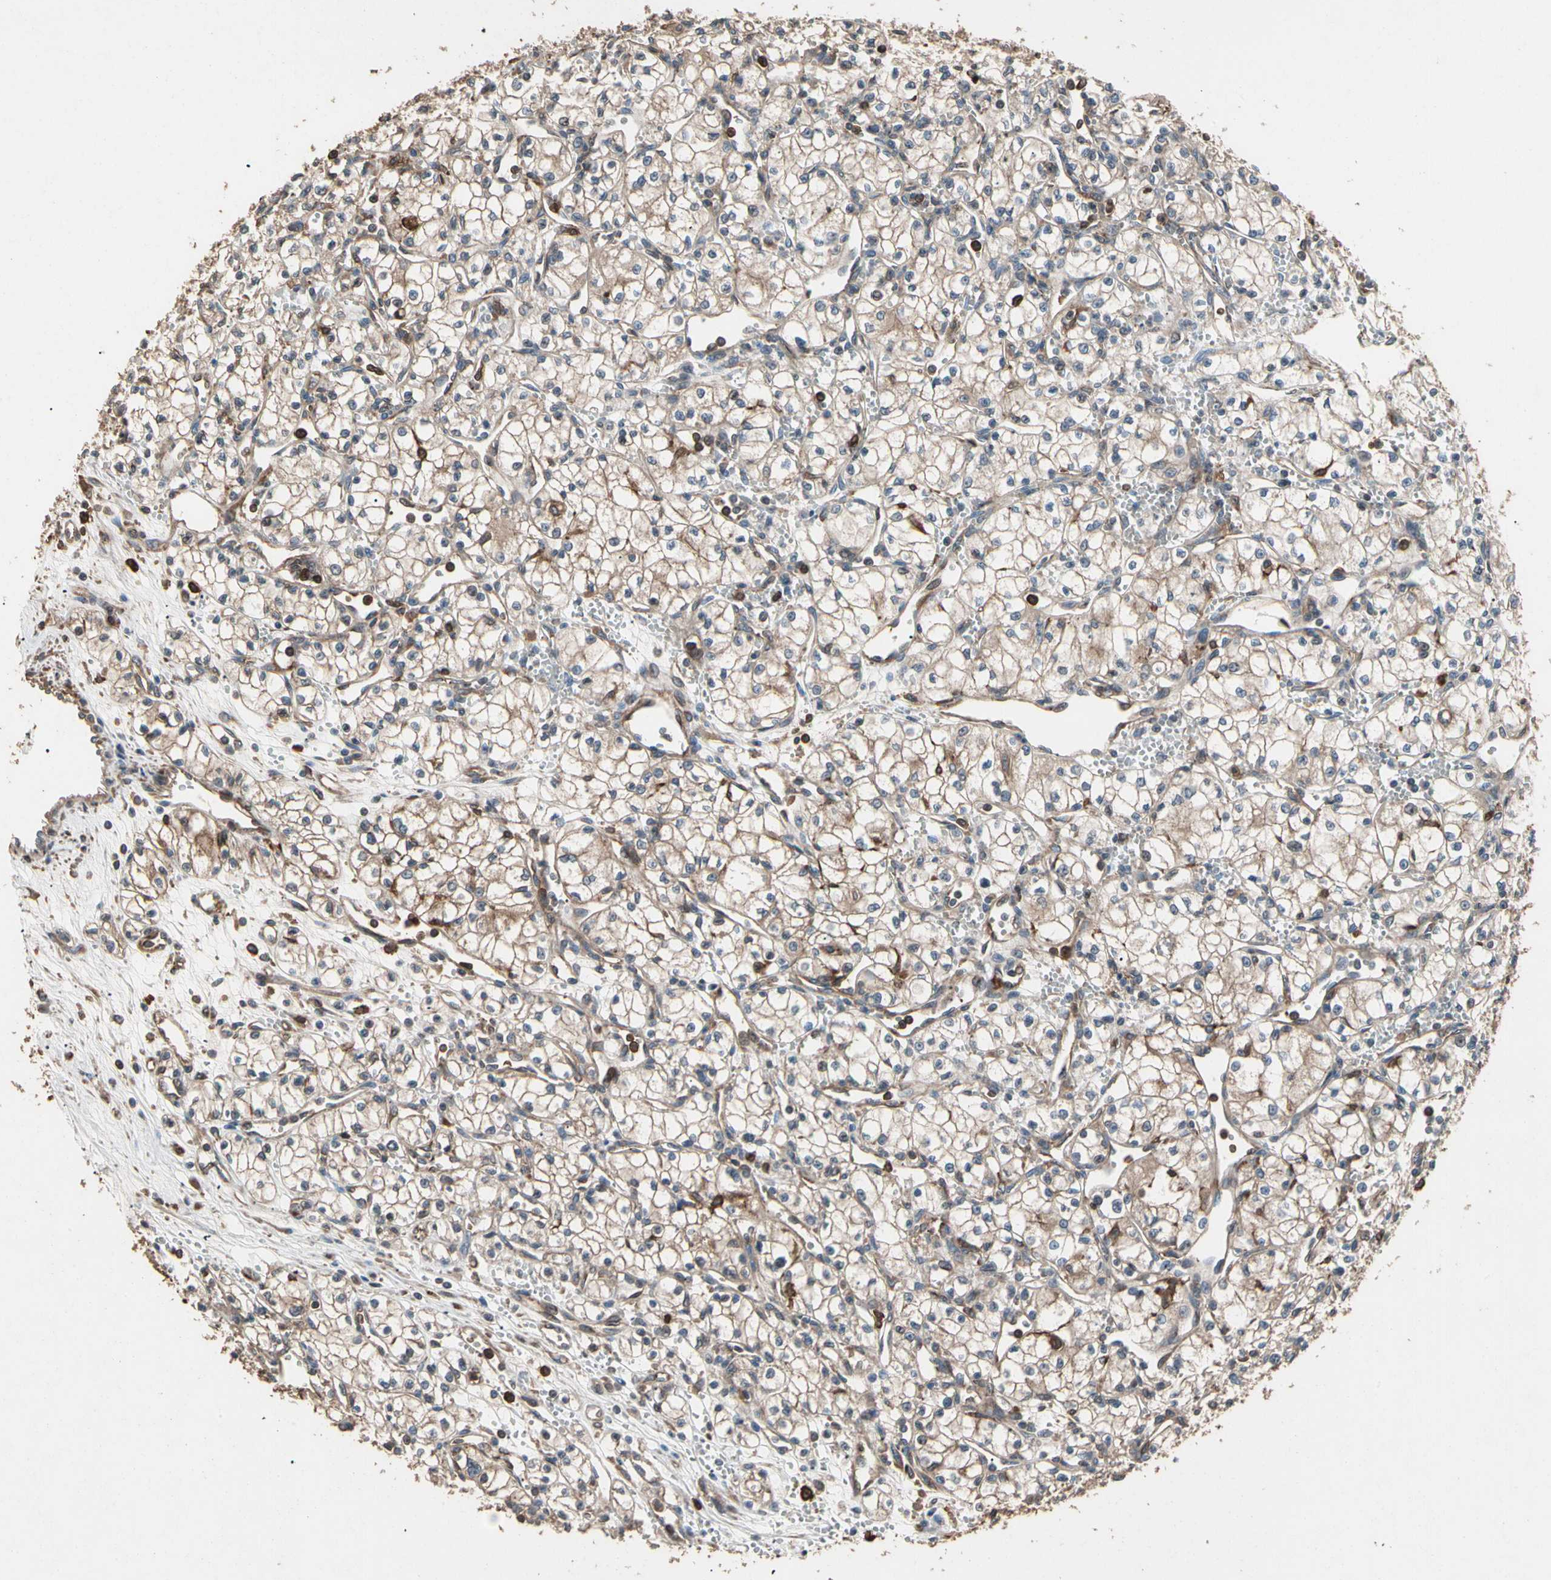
{"staining": {"intensity": "weak", "quantity": ">75%", "location": "cytoplasmic/membranous"}, "tissue": "renal cancer", "cell_type": "Tumor cells", "image_type": "cancer", "snomed": [{"axis": "morphology", "description": "Normal tissue, NOS"}, {"axis": "morphology", "description": "Adenocarcinoma, NOS"}, {"axis": "topography", "description": "Kidney"}], "caption": "There is low levels of weak cytoplasmic/membranous expression in tumor cells of adenocarcinoma (renal), as demonstrated by immunohistochemical staining (brown color).", "gene": "AGBL2", "patient": {"sex": "male", "age": 59}}